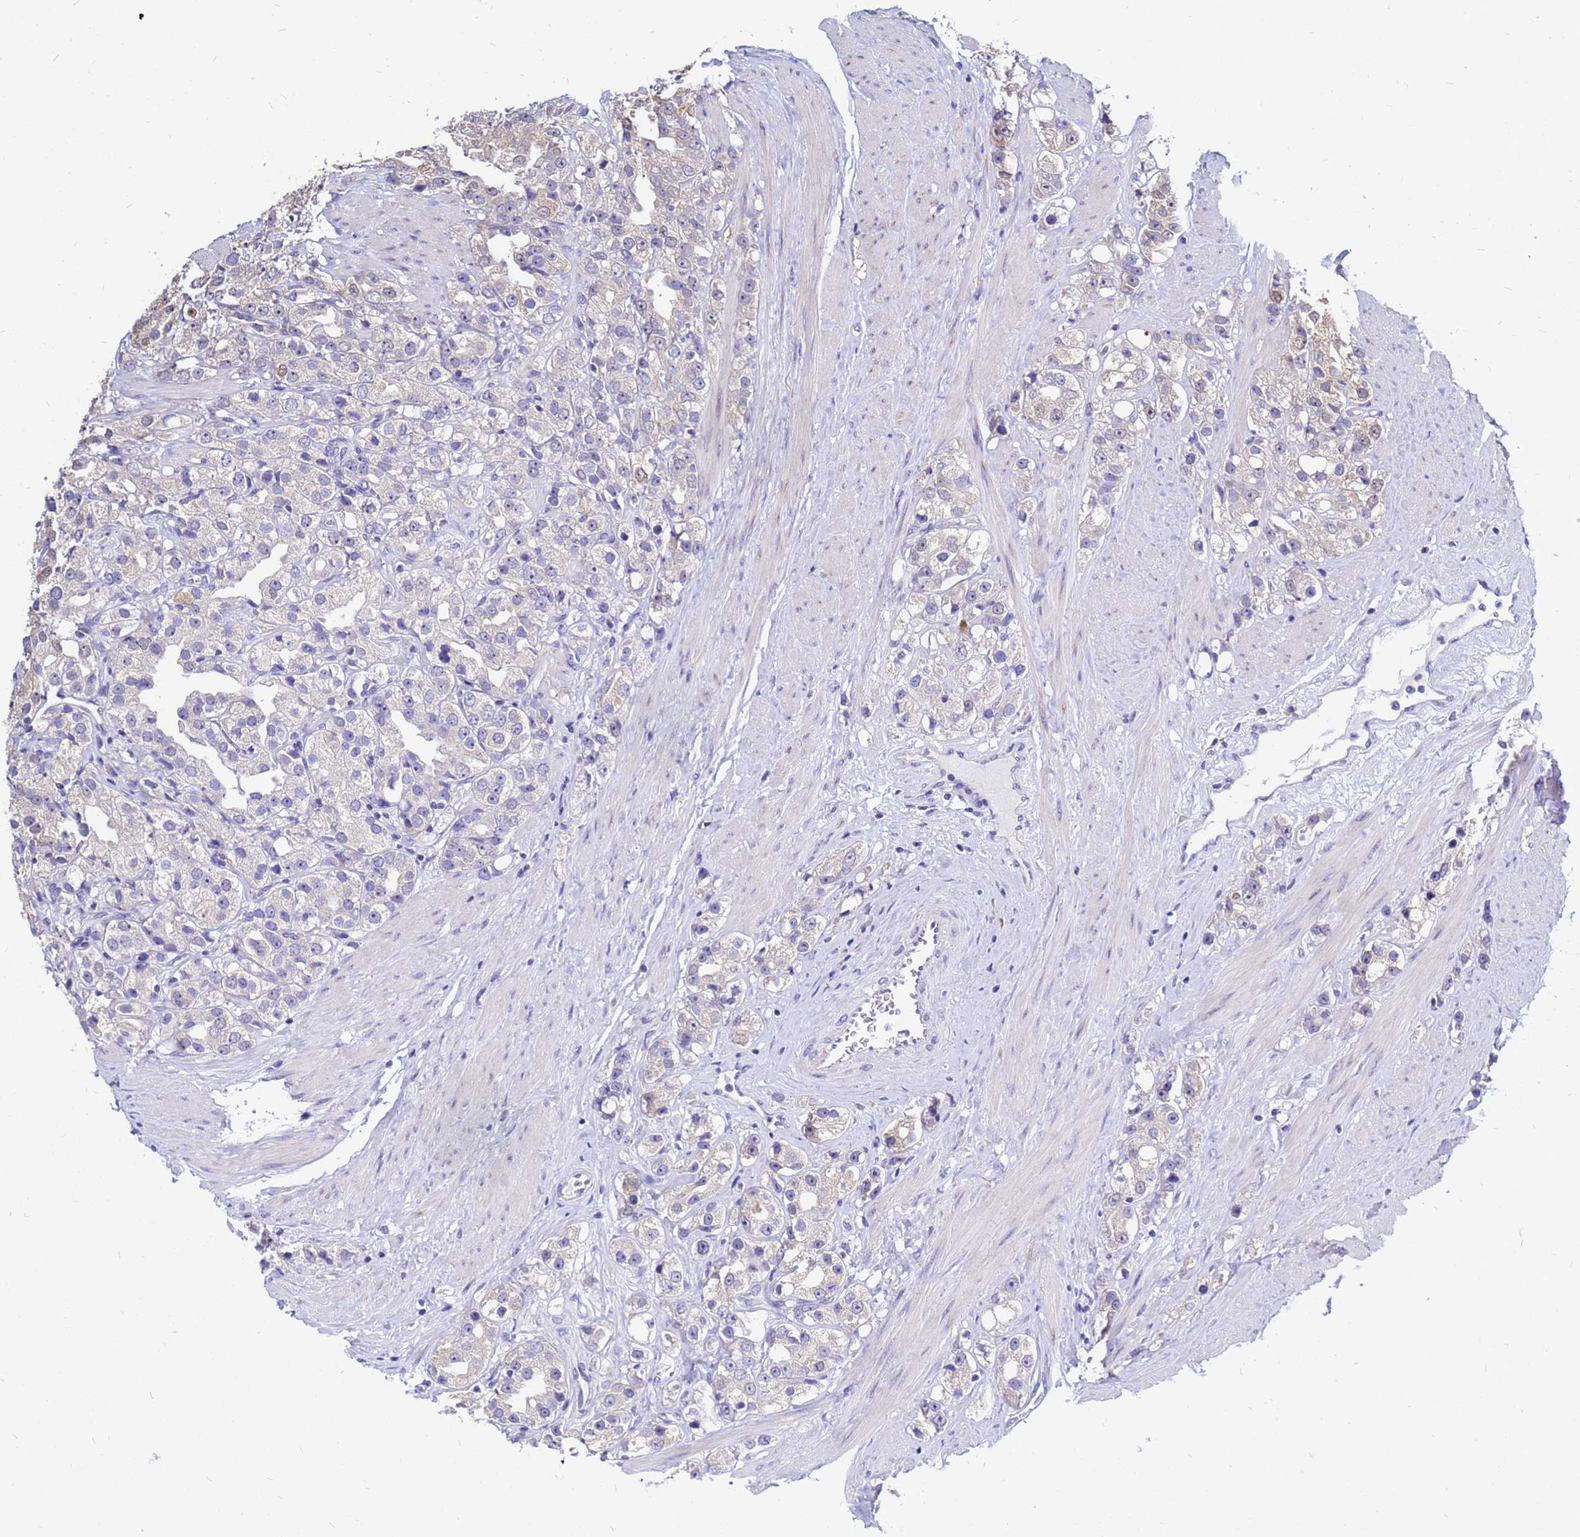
{"staining": {"intensity": "weak", "quantity": "<25%", "location": "cytoplasmic/membranous,nuclear"}, "tissue": "prostate cancer", "cell_type": "Tumor cells", "image_type": "cancer", "snomed": [{"axis": "morphology", "description": "Adenocarcinoma, NOS"}, {"axis": "topography", "description": "Prostate"}], "caption": "A photomicrograph of prostate cancer (adenocarcinoma) stained for a protein exhibits no brown staining in tumor cells.", "gene": "MOB2", "patient": {"sex": "male", "age": 79}}